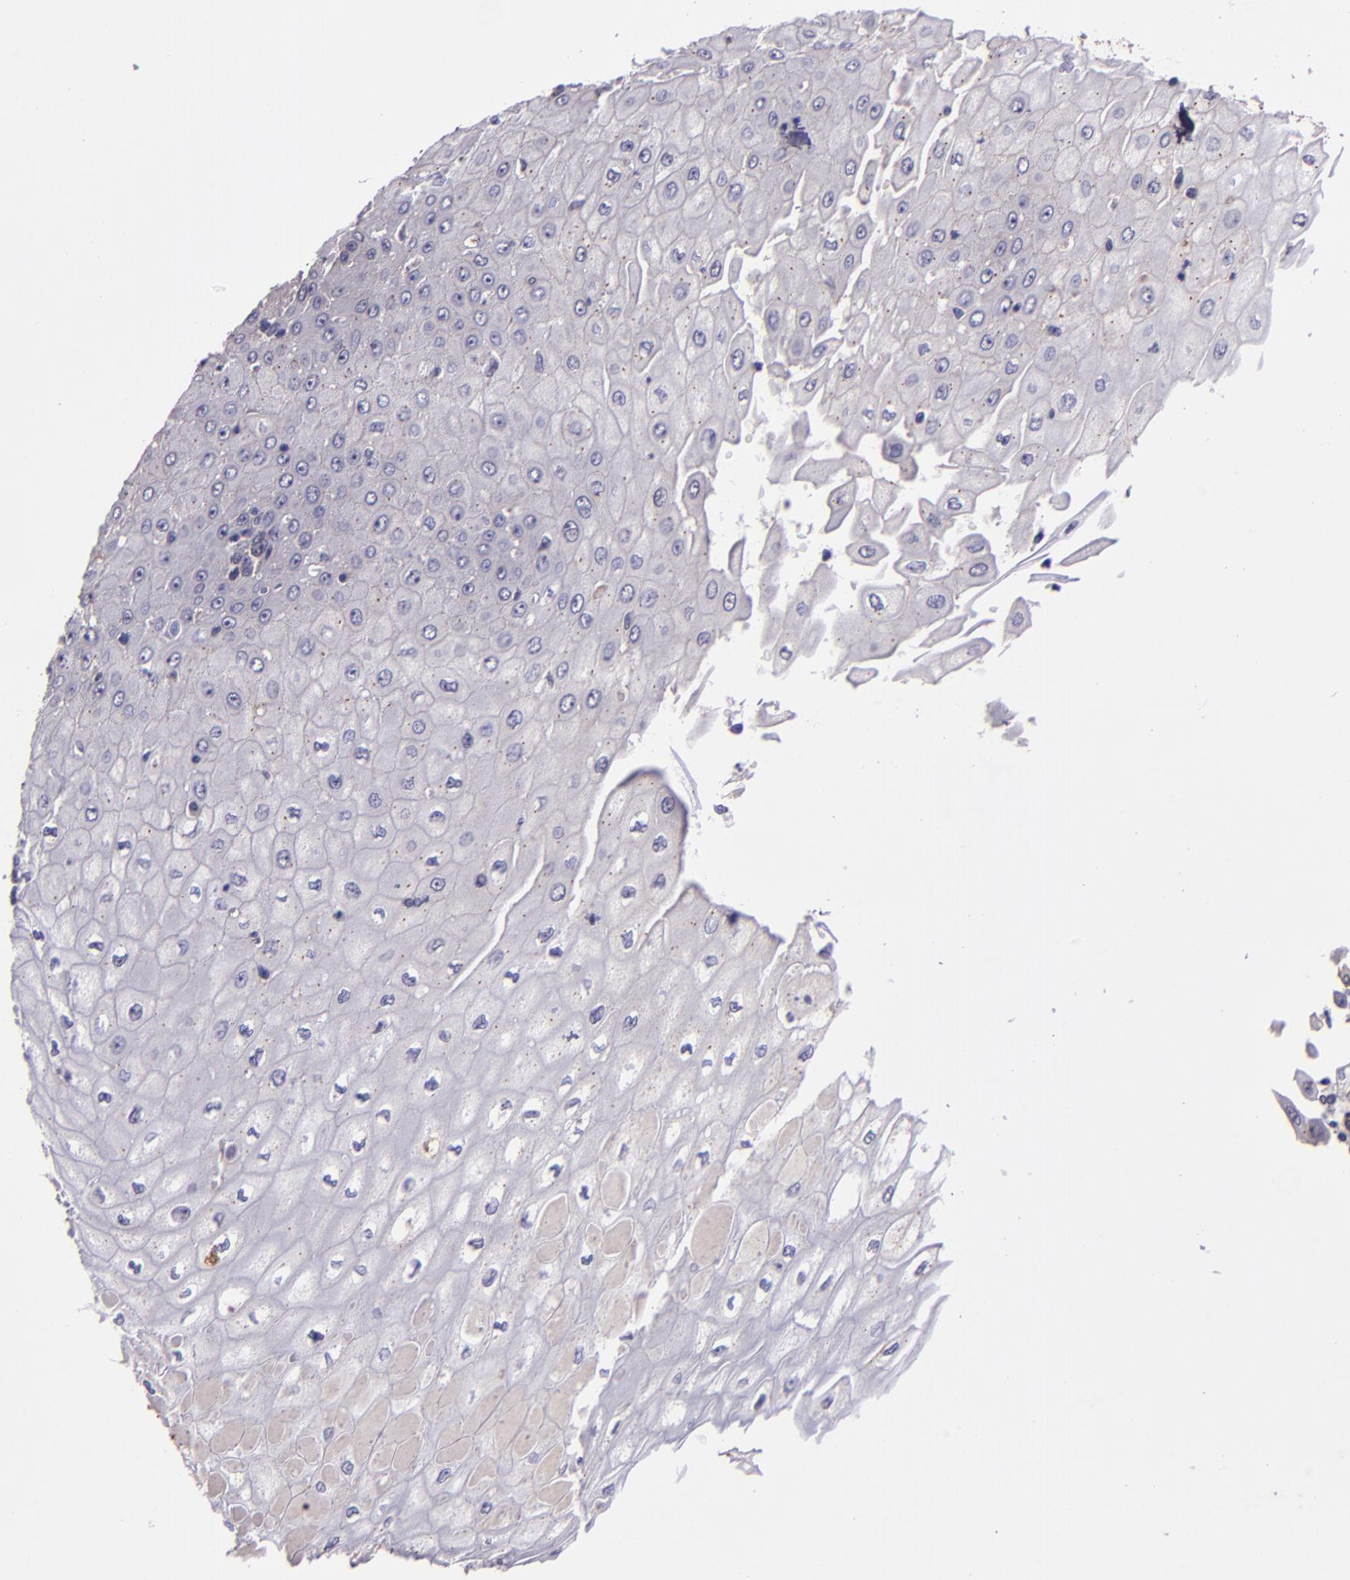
{"staining": {"intensity": "weak", "quantity": "<25%", "location": "cytoplasmic/membranous"}, "tissue": "esophagus", "cell_type": "Squamous epithelial cells", "image_type": "normal", "snomed": [{"axis": "morphology", "description": "Normal tissue, NOS"}, {"axis": "topography", "description": "Esophagus"}], "caption": "Immunohistochemical staining of unremarkable esophagus displays no significant positivity in squamous epithelial cells. (DAB IHC, high magnification).", "gene": "PAPPA", "patient": {"sex": "male", "age": 65}}